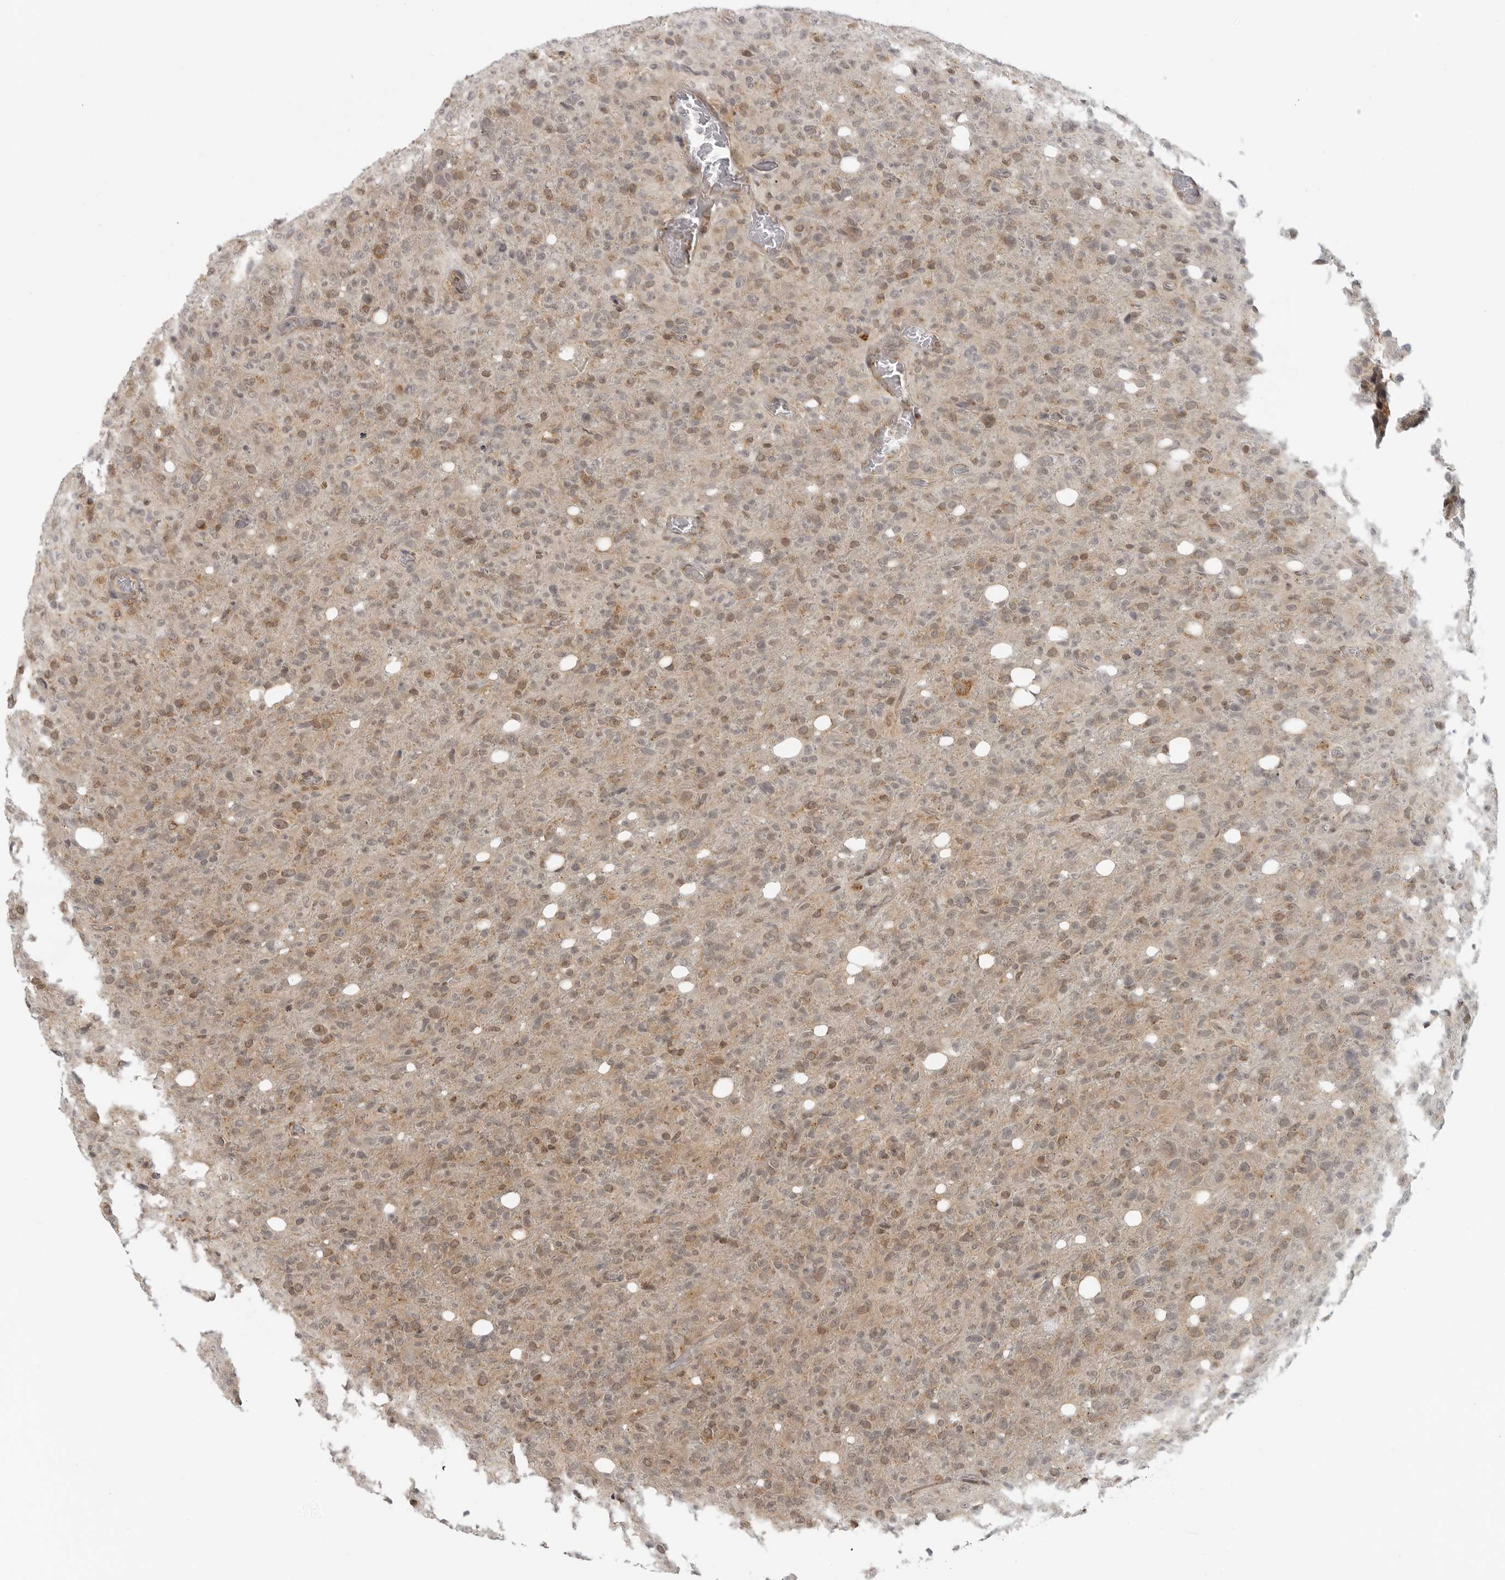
{"staining": {"intensity": "weak", "quantity": "25%-75%", "location": "cytoplasmic/membranous,nuclear"}, "tissue": "glioma", "cell_type": "Tumor cells", "image_type": "cancer", "snomed": [{"axis": "morphology", "description": "Glioma, malignant, High grade"}, {"axis": "topography", "description": "Brain"}], "caption": "Immunohistochemistry (DAB) staining of human glioma demonstrates weak cytoplasmic/membranous and nuclear protein expression in about 25%-75% of tumor cells. Immunohistochemistry stains the protein in brown and the nuclei are stained blue.", "gene": "COPA", "patient": {"sex": "female", "age": 57}}